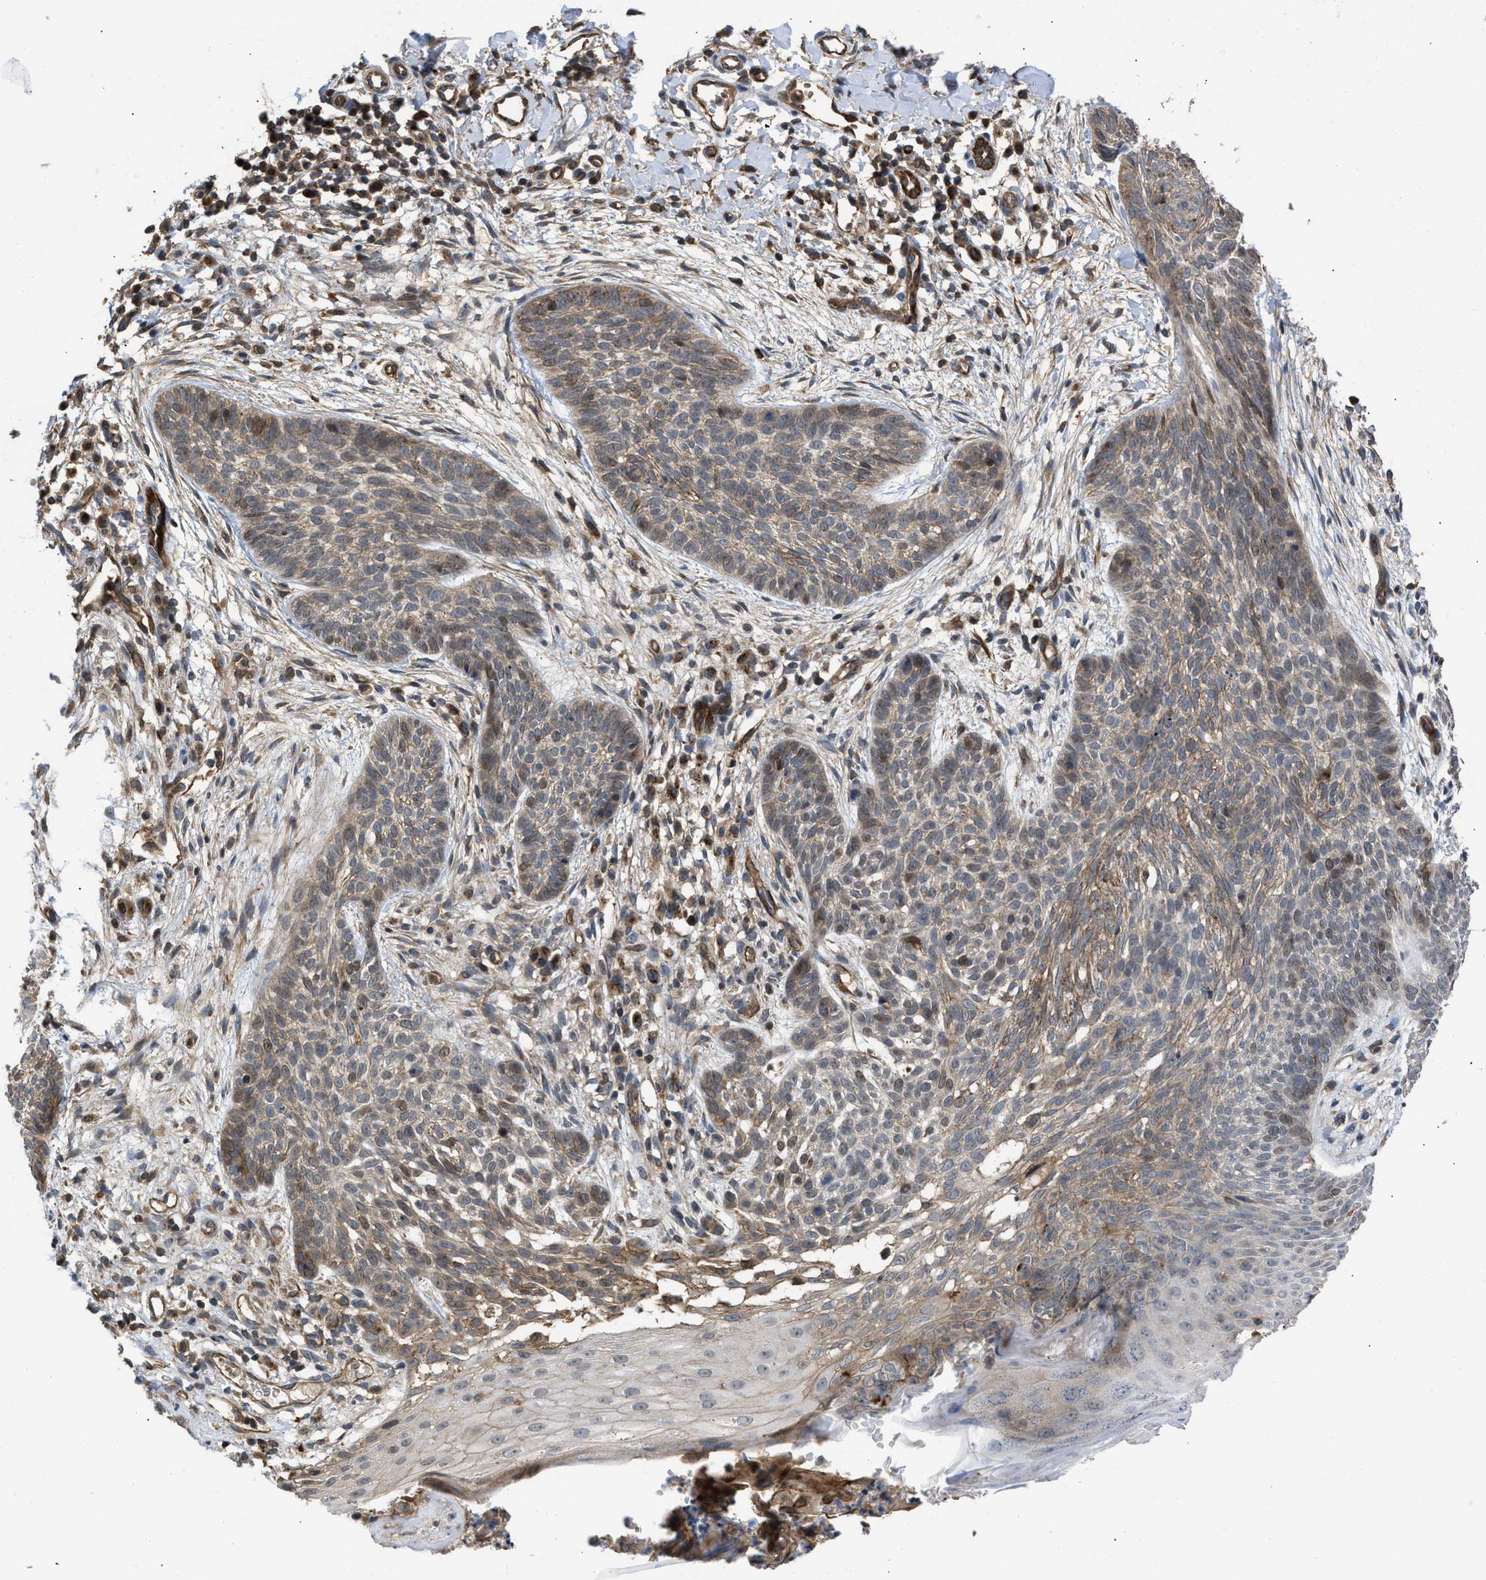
{"staining": {"intensity": "weak", "quantity": "25%-75%", "location": "nuclear"}, "tissue": "skin cancer", "cell_type": "Tumor cells", "image_type": "cancer", "snomed": [{"axis": "morphology", "description": "Basal cell carcinoma"}, {"axis": "topography", "description": "Skin"}], "caption": "Immunohistochemistry (IHC) of skin cancer shows low levels of weak nuclear positivity in about 25%-75% of tumor cells.", "gene": "GPATCH2L", "patient": {"sex": "female", "age": 59}}